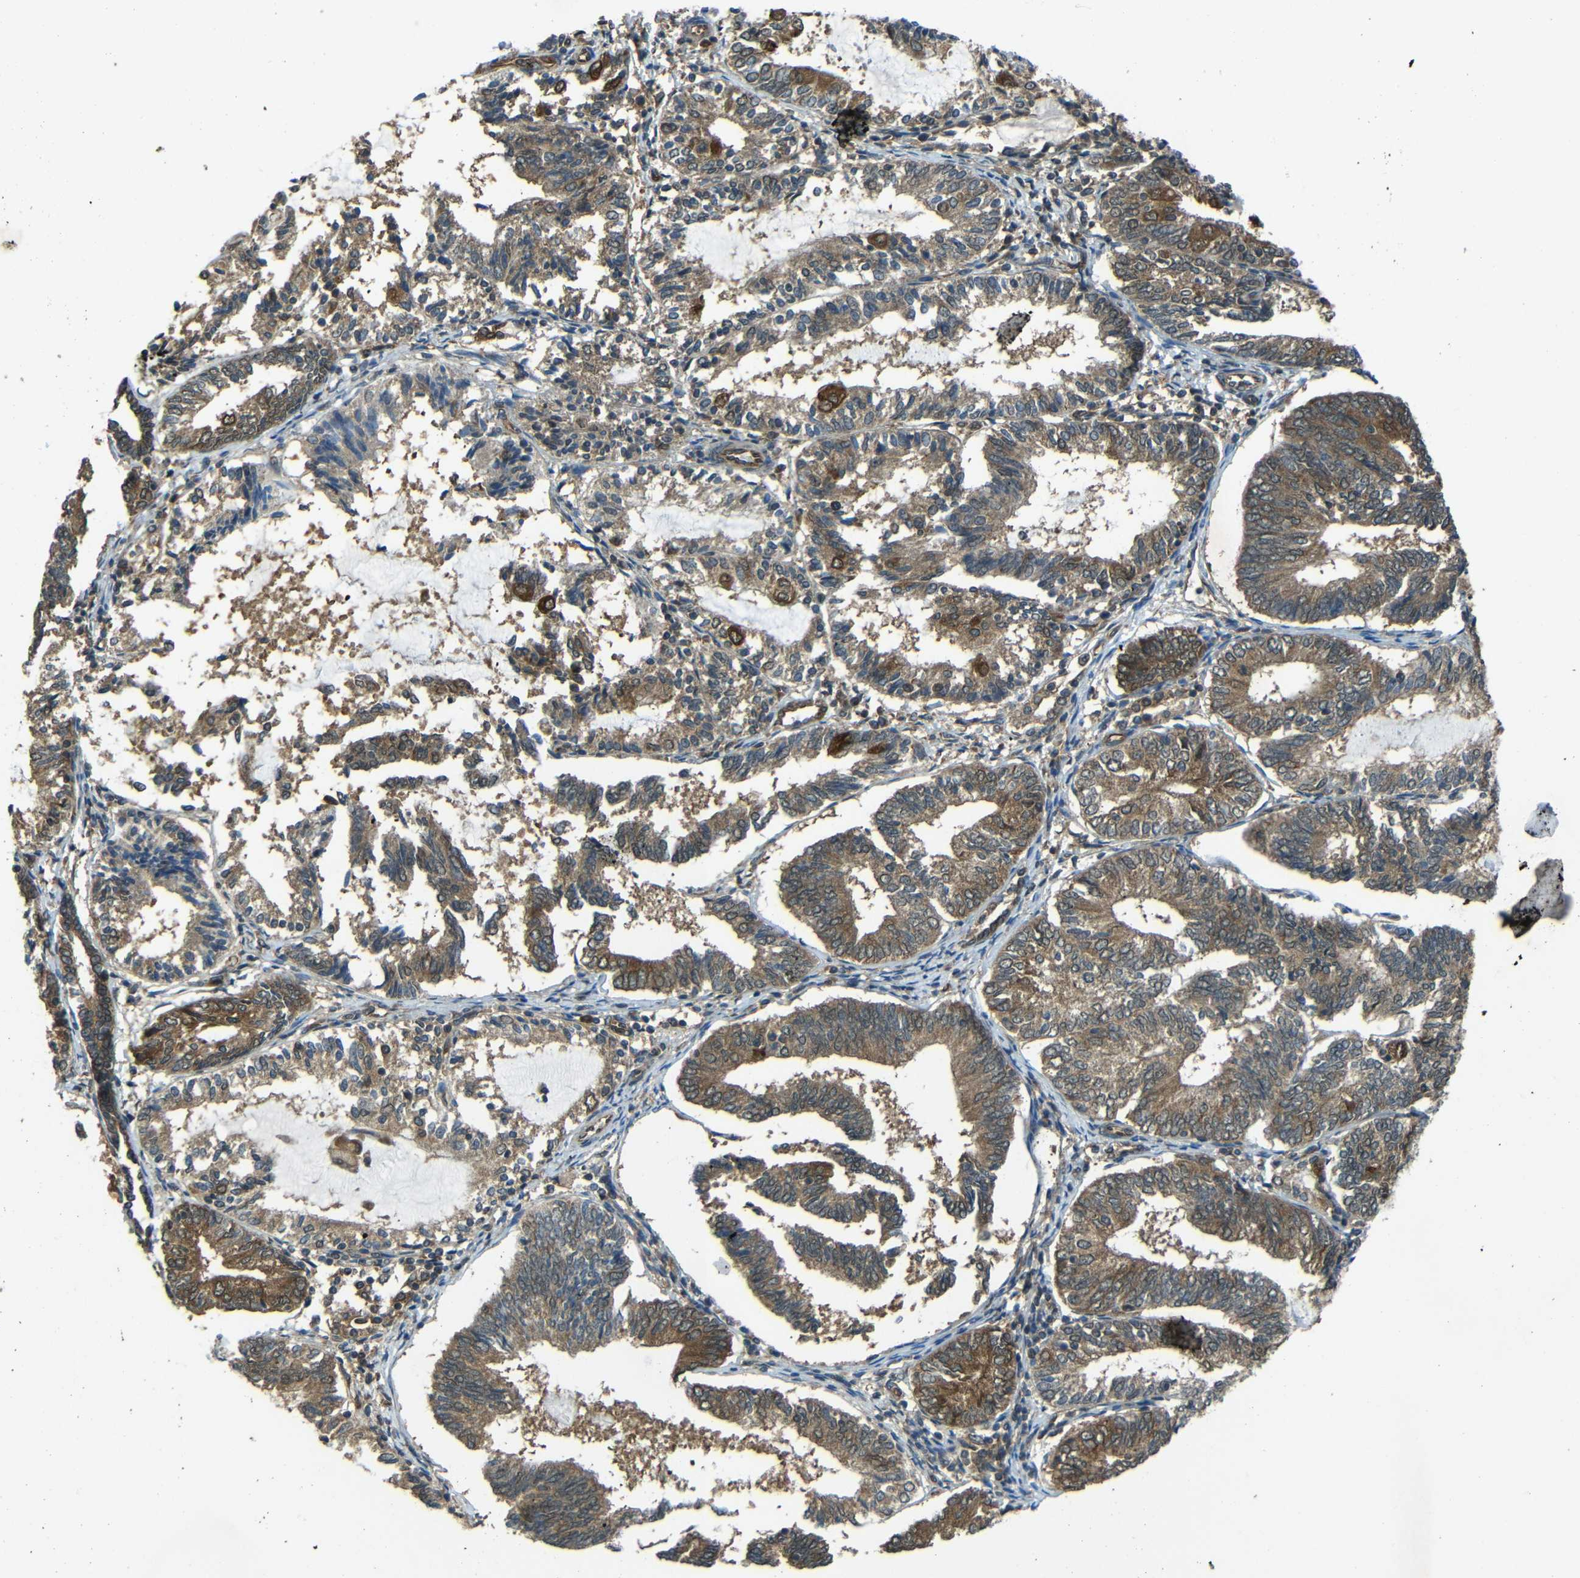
{"staining": {"intensity": "moderate", "quantity": ">75%", "location": "cytoplasmic/membranous"}, "tissue": "endometrial cancer", "cell_type": "Tumor cells", "image_type": "cancer", "snomed": [{"axis": "morphology", "description": "Adenocarcinoma, NOS"}, {"axis": "topography", "description": "Endometrium"}], "caption": "Brown immunohistochemical staining in endometrial adenocarcinoma demonstrates moderate cytoplasmic/membranous expression in about >75% of tumor cells.", "gene": "VAPB", "patient": {"sex": "female", "age": 81}}